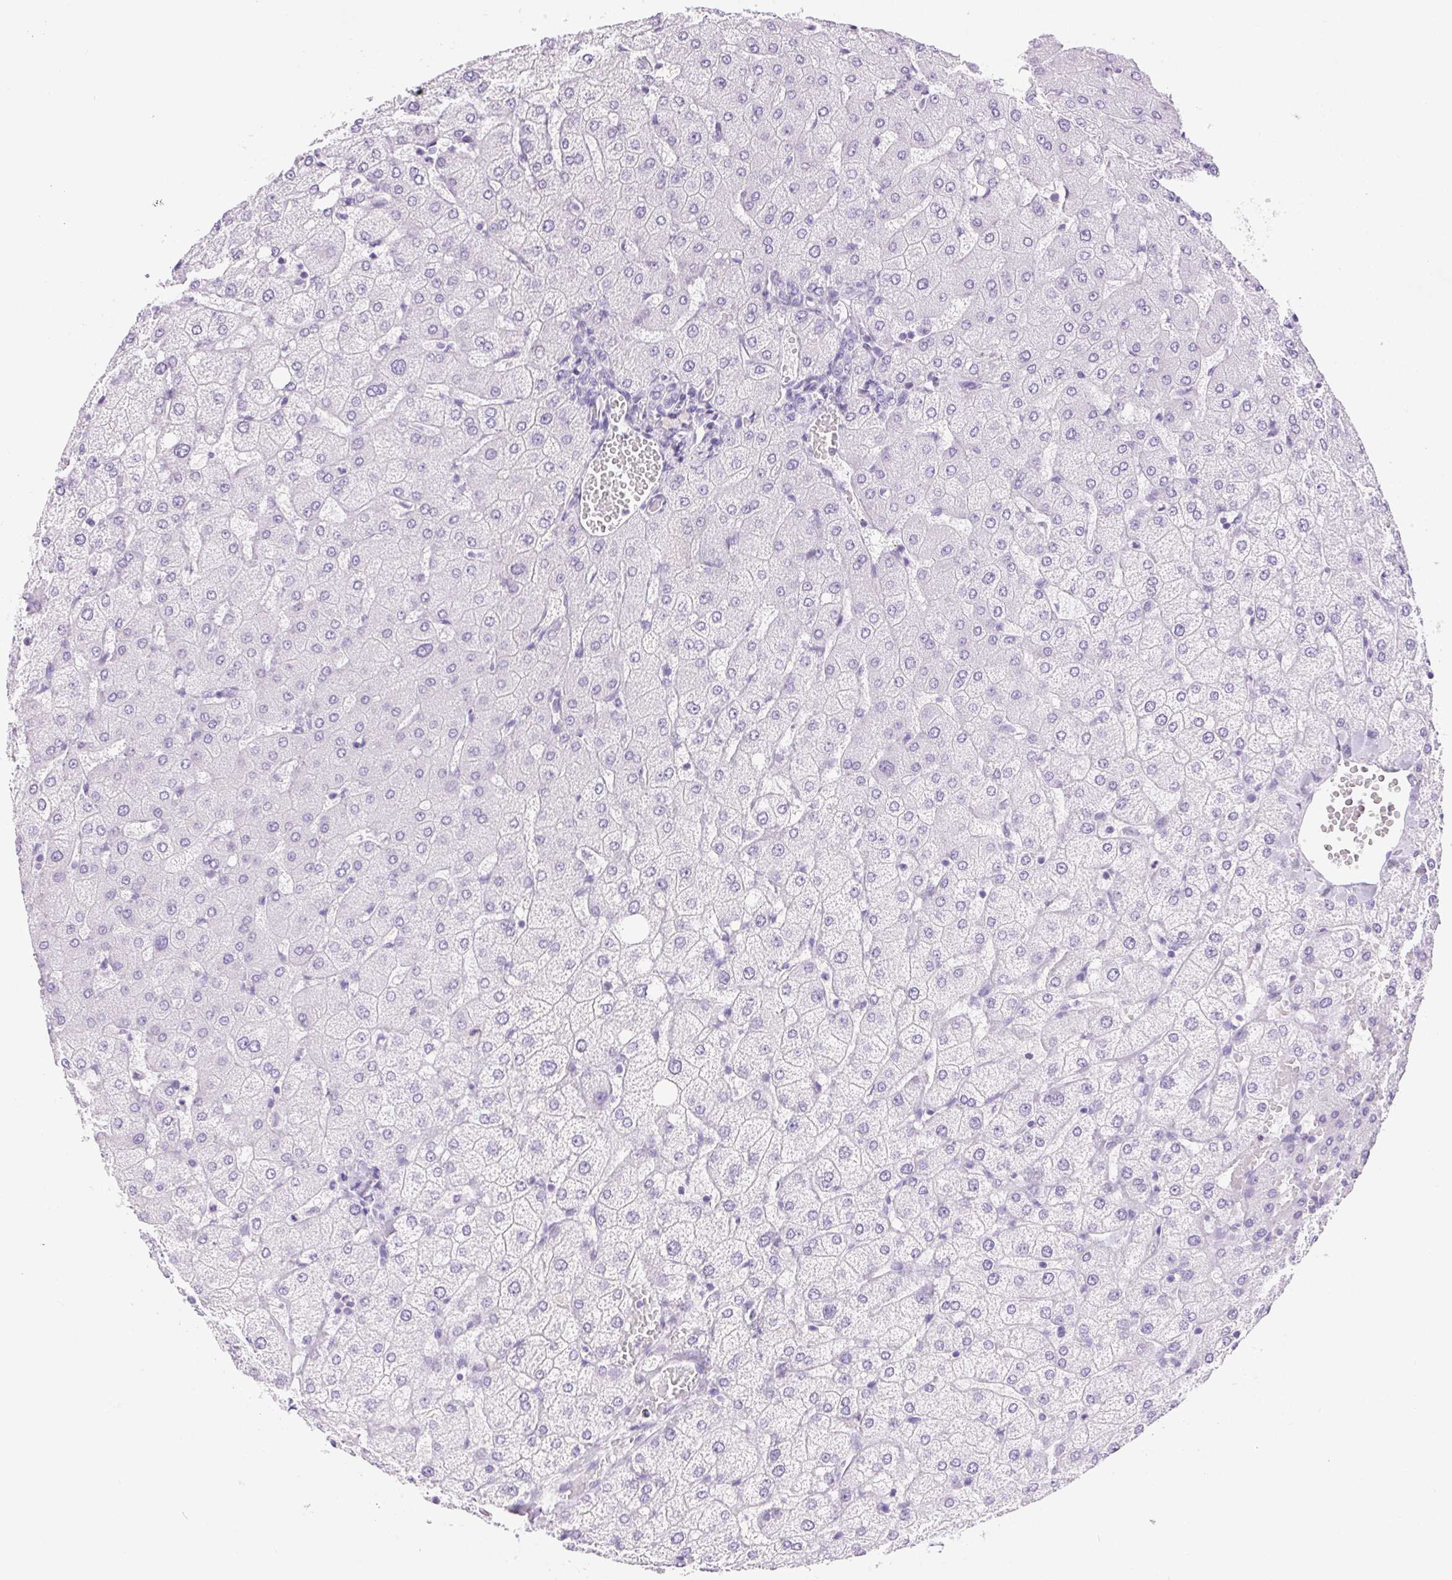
{"staining": {"intensity": "negative", "quantity": "none", "location": "none"}, "tissue": "liver", "cell_type": "Cholangiocytes", "image_type": "normal", "snomed": [{"axis": "morphology", "description": "Normal tissue, NOS"}, {"axis": "topography", "description": "Liver"}], "caption": "Cholangiocytes are negative for brown protein staining in unremarkable liver. (Stains: DAB IHC with hematoxylin counter stain, Microscopy: brightfield microscopy at high magnification).", "gene": "CLDN16", "patient": {"sex": "female", "age": 54}}